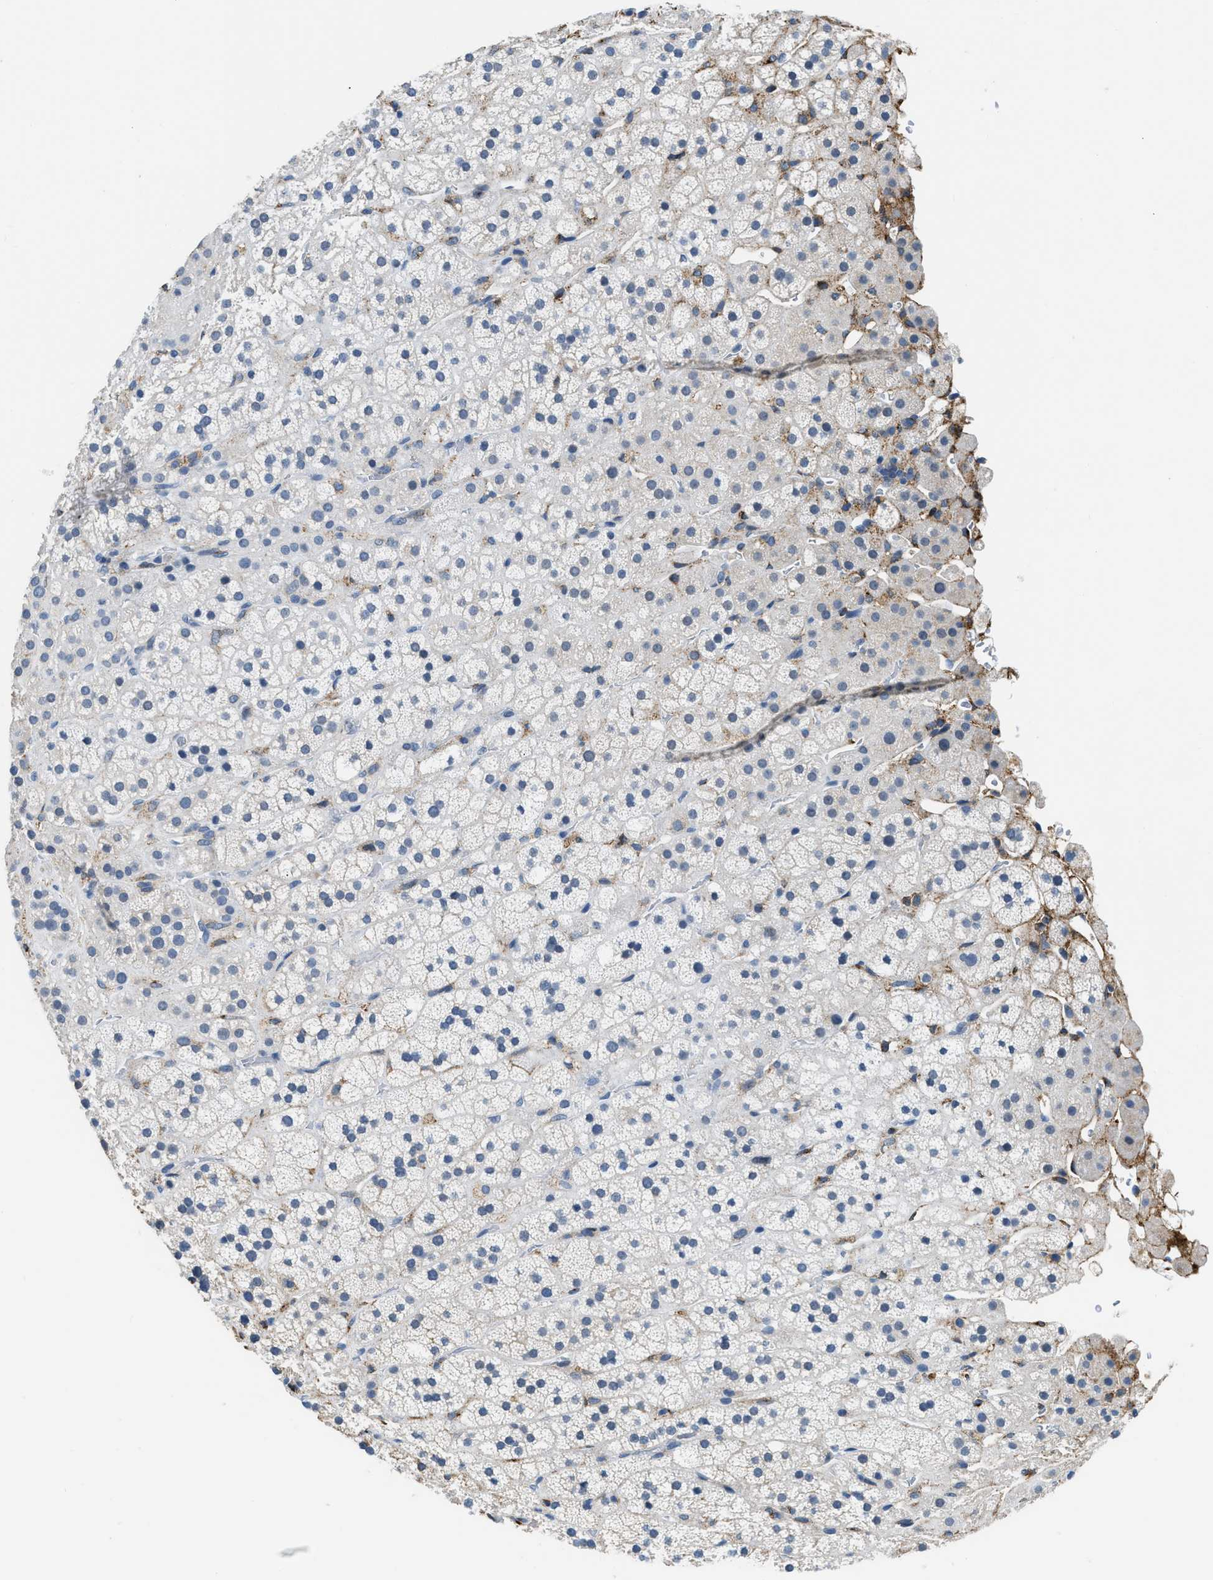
{"staining": {"intensity": "negative", "quantity": "none", "location": "none"}, "tissue": "adrenal gland", "cell_type": "Glandular cells", "image_type": "normal", "snomed": [{"axis": "morphology", "description": "Normal tissue, NOS"}, {"axis": "topography", "description": "Adrenal gland"}], "caption": "A high-resolution photomicrograph shows immunohistochemistry staining of benign adrenal gland, which exhibits no significant positivity in glandular cells.", "gene": "LRP1", "patient": {"sex": "male", "age": 56}}